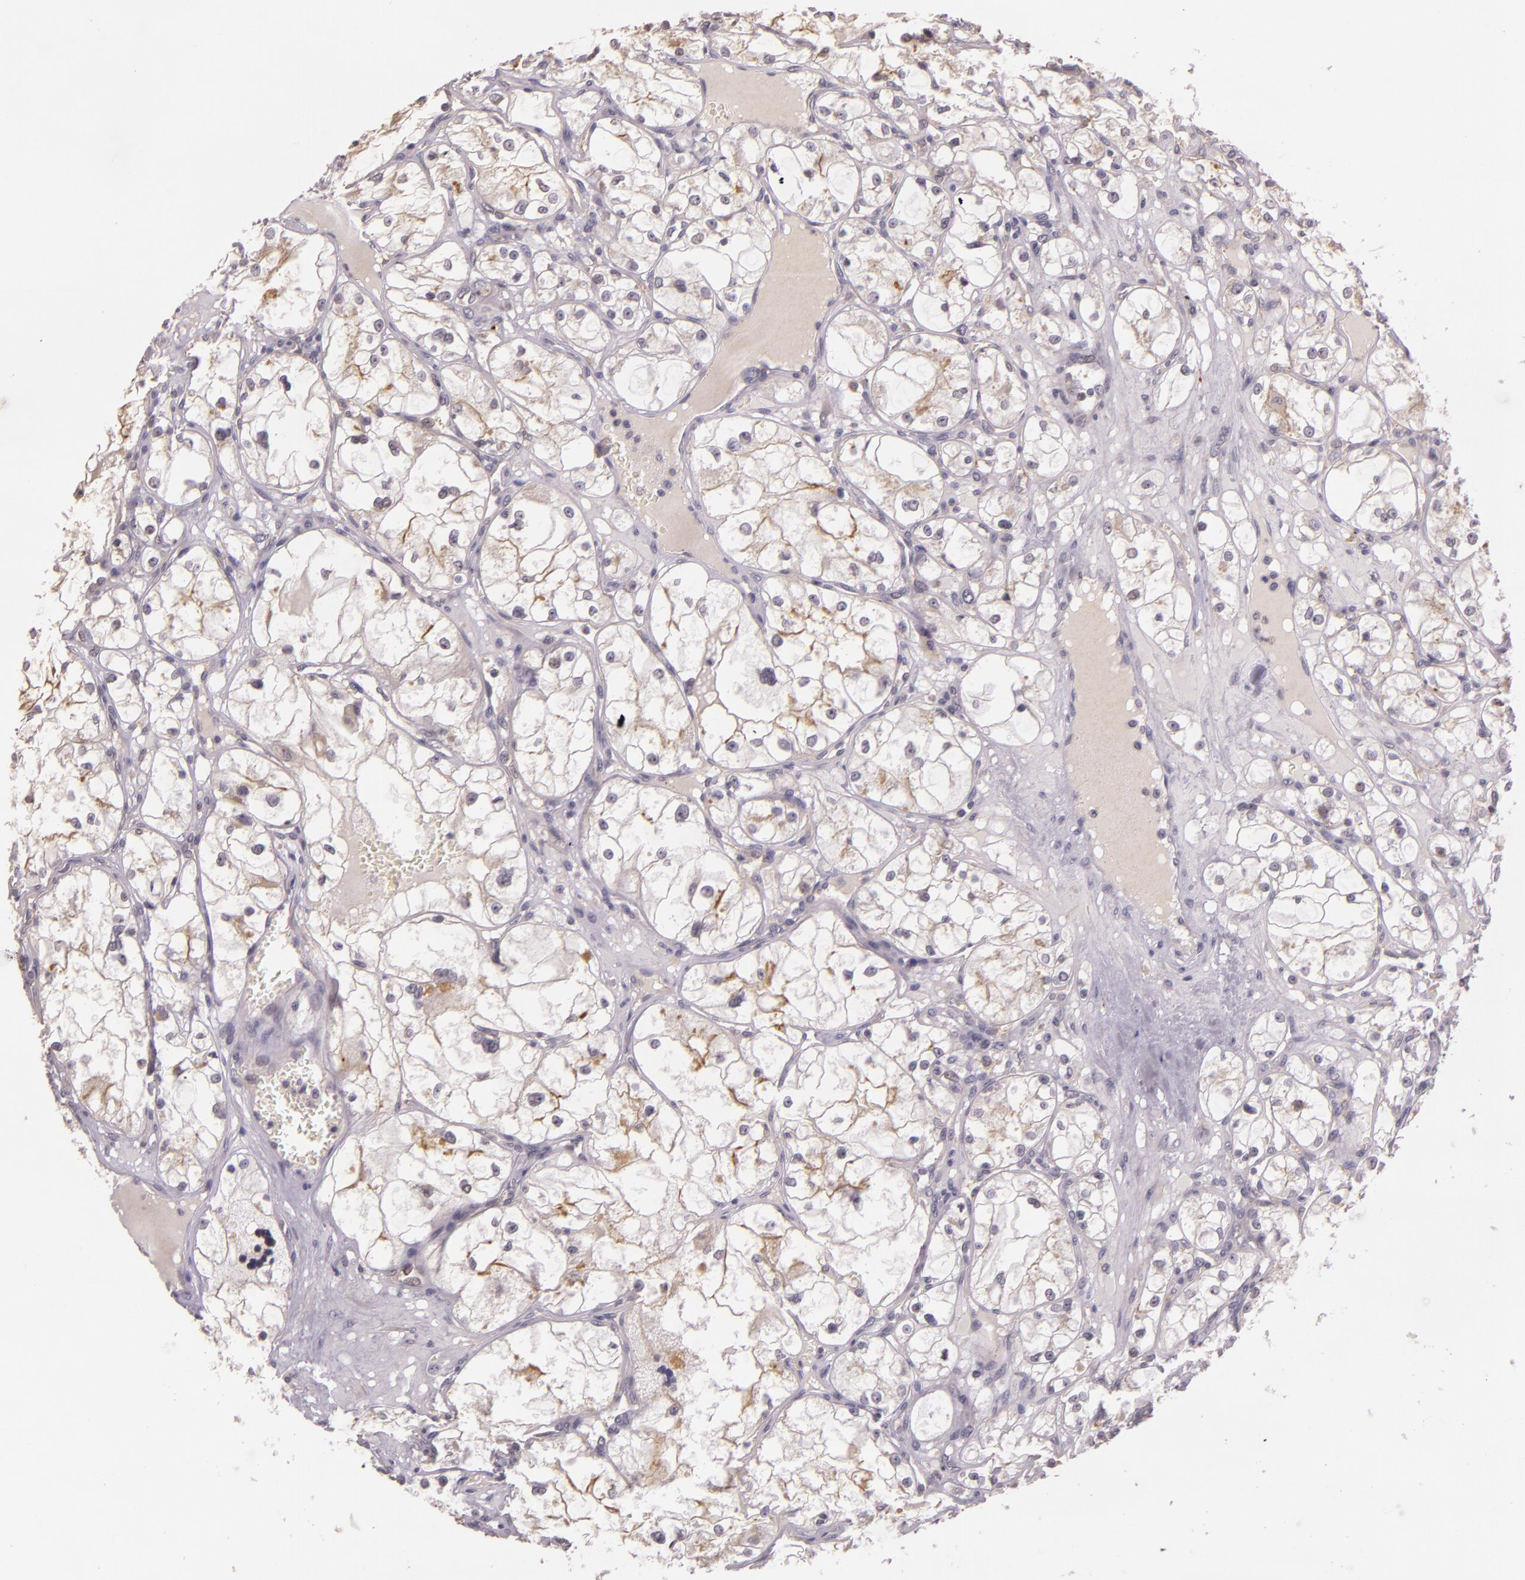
{"staining": {"intensity": "negative", "quantity": "none", "location": "none"}, "tissue": "renal cancer", "cell_type": "Tumor cells", "image_type": "cancer", "snomed": [{"axis": "morphology", "description": "Adenocarcinoma, NOS"}, {"axis": "topography", "description": "Kidney"}], "caption": "IHC image of neoplastic tissue: adenocarcinoma (renal) stained with DAB (3,3'-diaminobenzidine) displays no significant protein staining in tumor cells. (Stains: DAB immunohistochemistry with hematoxylin counter stain, Microscopy: brightfield microscopy at high magnification).", "gene": "ARMH4", "patient": {"sex": "male", "age": 61}}